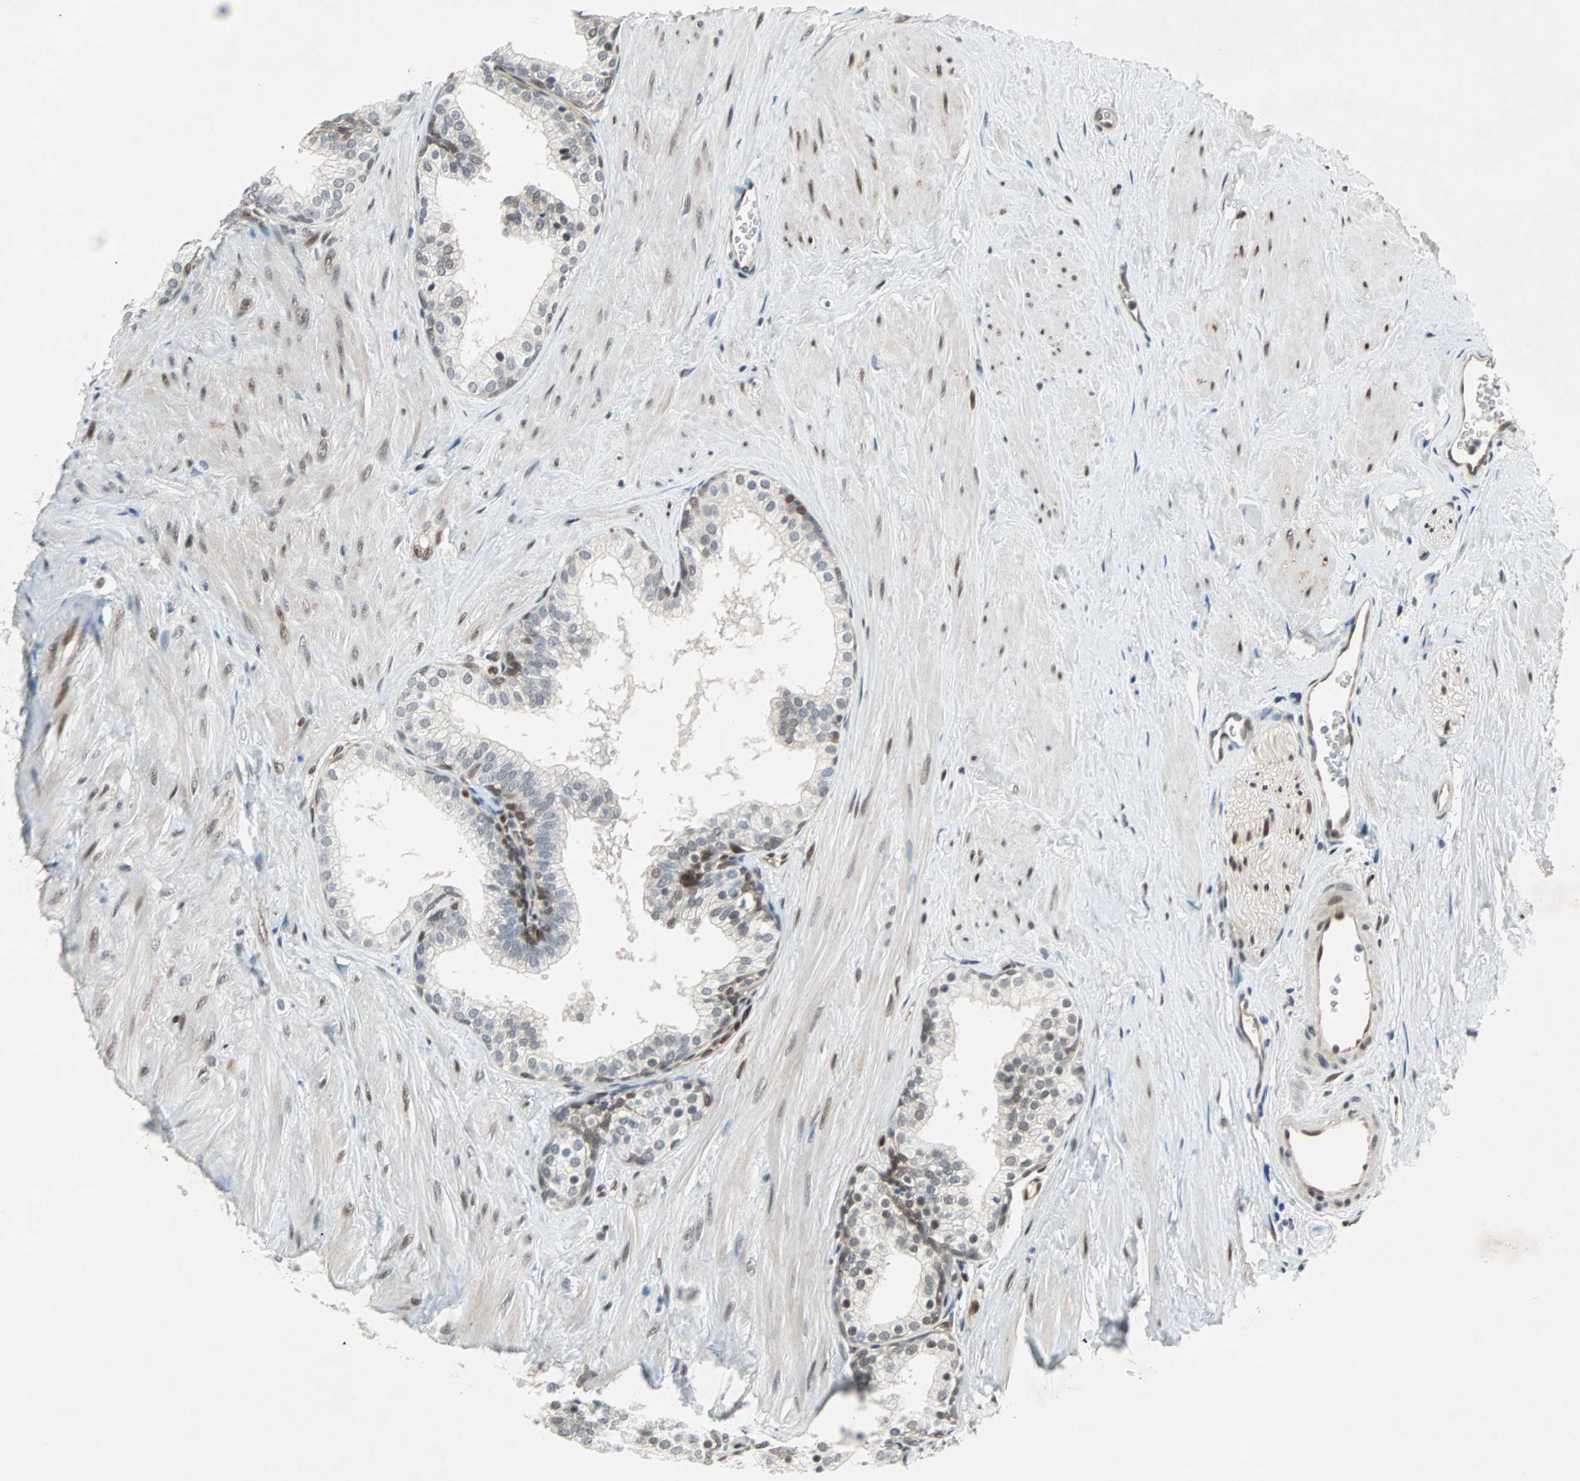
{"staining": {"intensity": "moderate", "quantity": "25%-75%", "location": "nuclear"}, "tissue": "prostate", "cell_type": "Glandular cells", "image_type": "normal", "snomed": [{"axis": "morphology", "description": "Normal tissue, NOS"}, {"axis": "topography", "description": "Prostate"}], "caption": "Glandular cells exhibit medium levels of moderate nuclear positivity in about 25%-75% of cells in normal prostate. Immunohistochemistry stains the protein in brown and the nuclei are stained blue.", "gene": "WWTR1", "patient": {"sex": "male", "age": 60}}